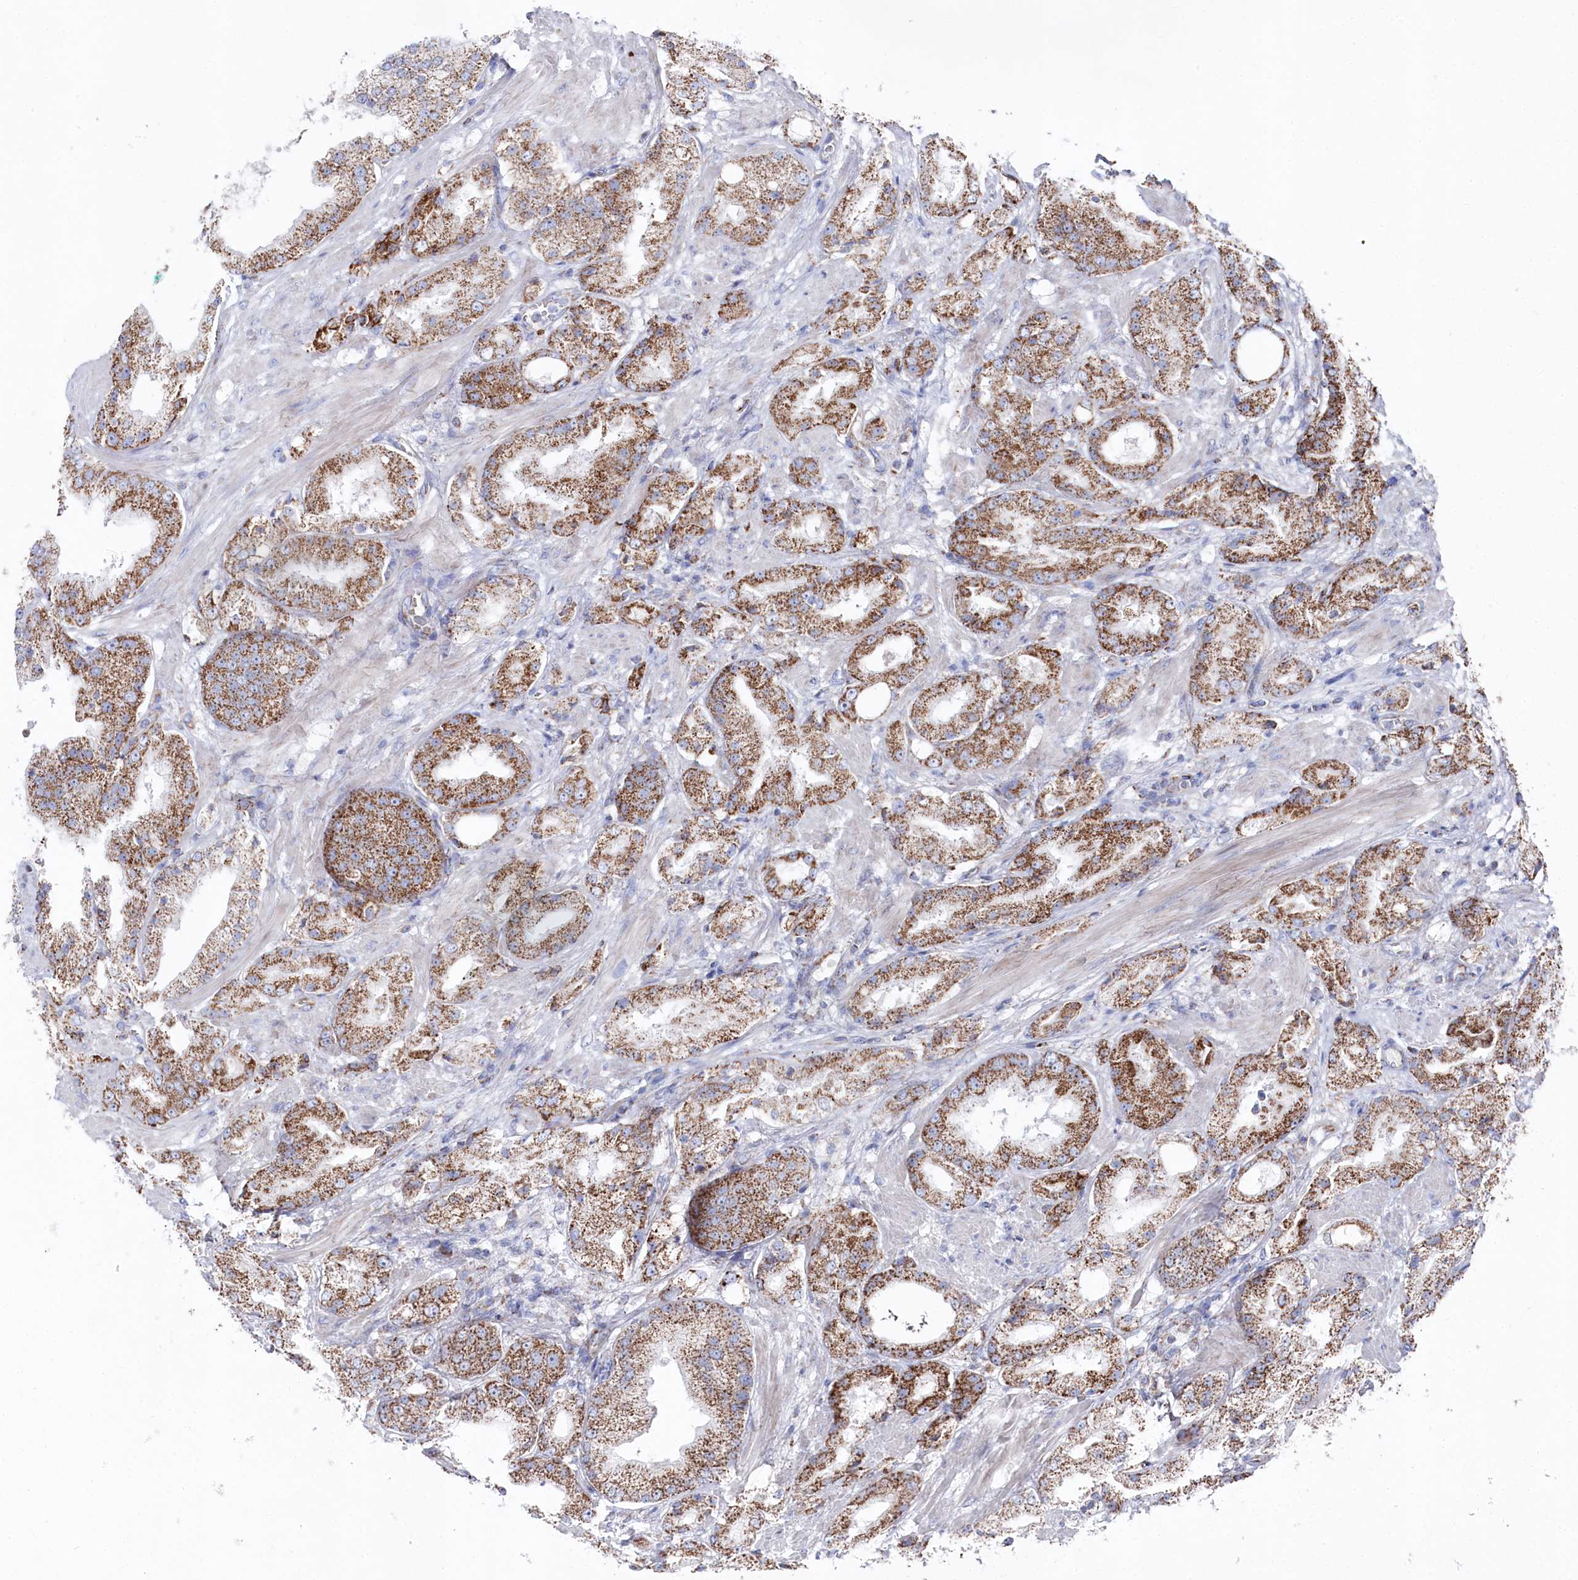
{"staining": {"intensity": "moderate", "quantity": ">75%", "location": "cytoplasmic/membranous"}, "tissue": "prostate cancer", "cell_type": "Tumor cells", "image_type": "cancer", "snomed": [{"axis": "morphology", "description": "Adenocarcinoma, Low grade"}, {"axis": "topography", "description": "Prostate"}], "caption": "The histopathology image exhibits staining of prostate cancer (low-grade adenocarcinoma), revealing moderate cytoplasmic/membranous protein staining (brown color) within tumor cells. (IHC, brightfield microscopy, high magnification).", "gene": "GLS2", "patient": {"sex": "male", "age": 67}}